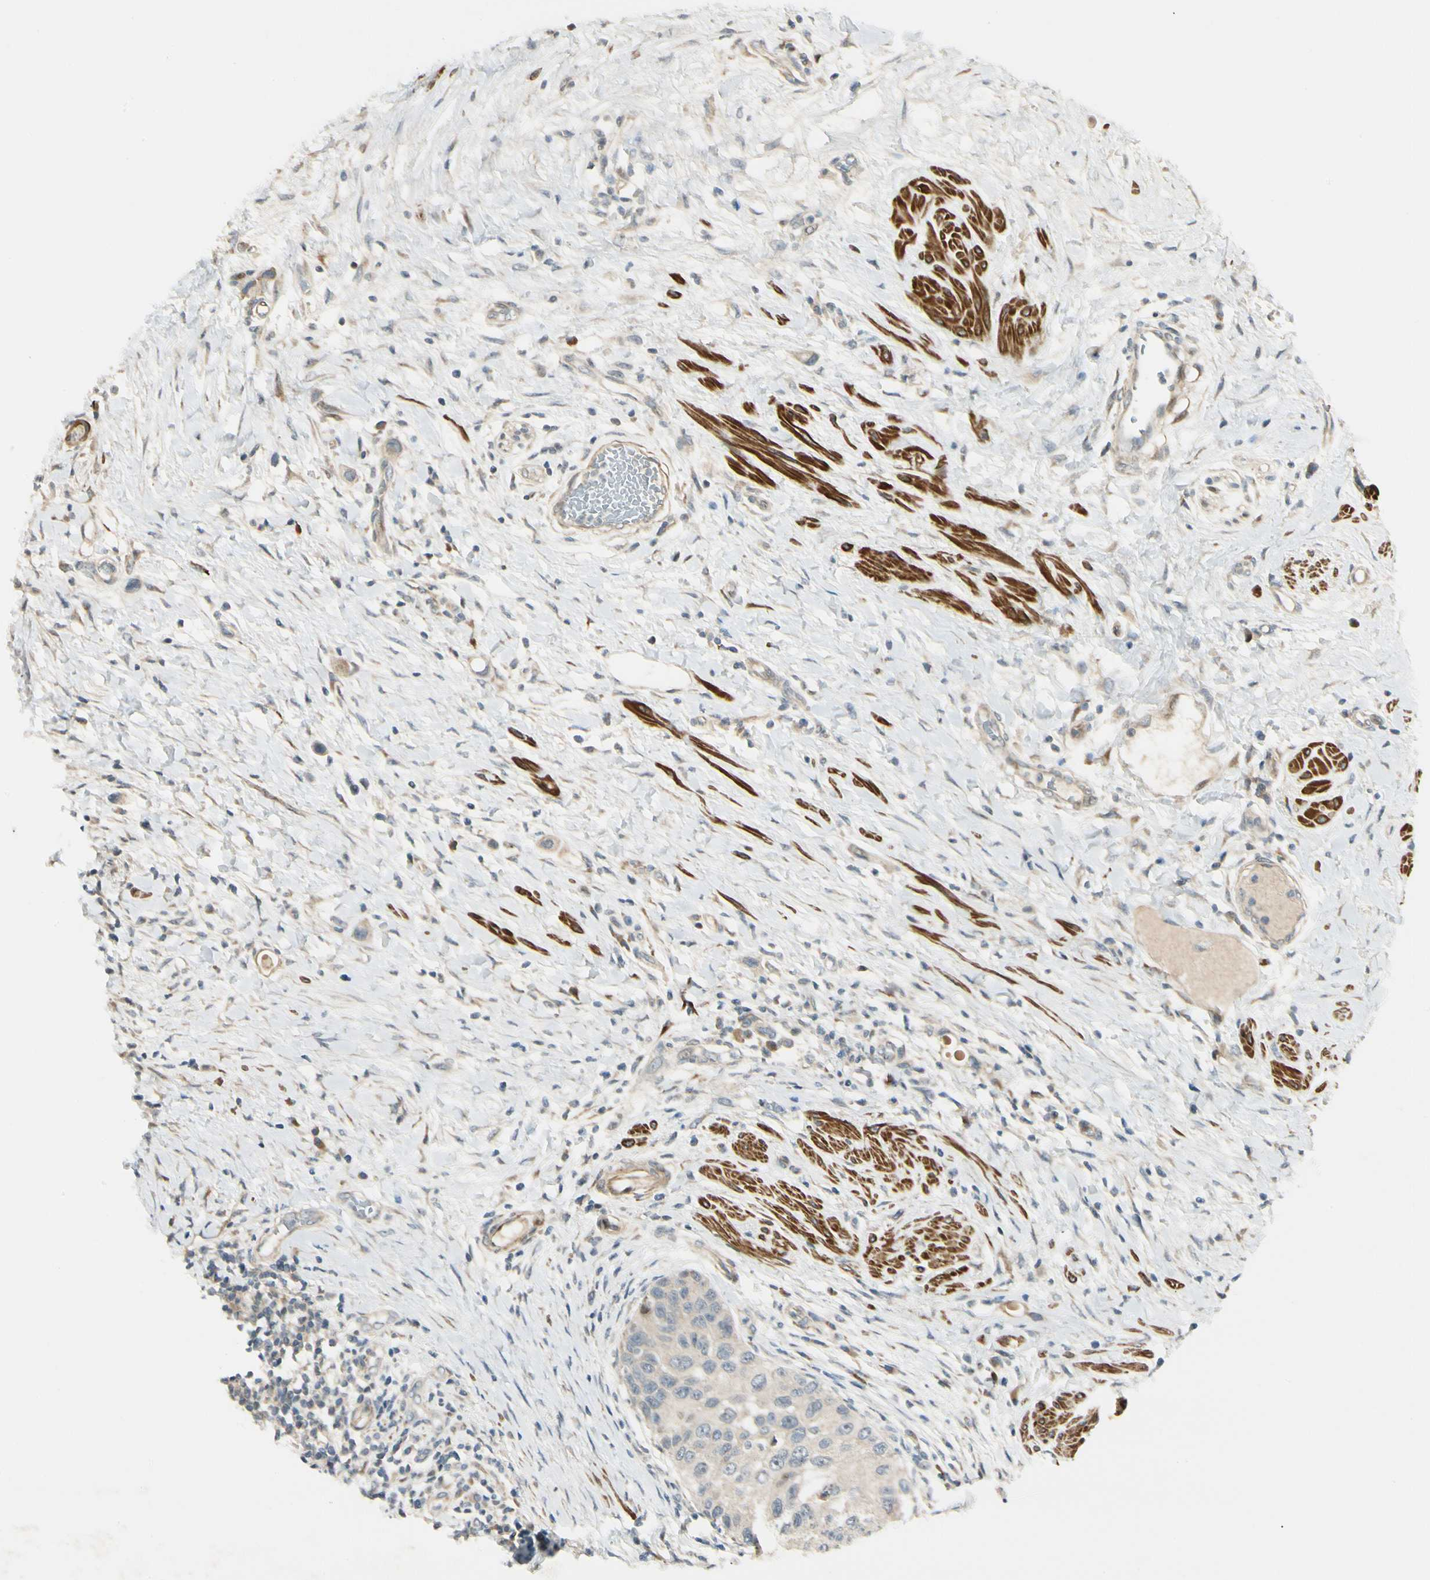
{"staining": {"intensity": "weak", "quantity": ">75%", "location": "cytoplasmic/membranous"}, "tissue": "urothelial cancer", "cell_type": "Tumor cells", "image_type": "cancer", "snomed": [{"axis": "morphology", "description": "Urothelial carcinoma, High grade"}, {"axis": "topography", "description": "Urinary bladder"}], "caption": "A brown stain shows weak cytoplasmic/membranous positivity of a protein in high-grade urothelial carcinoma tumor cells.", "gene": "P4HA3", "patient": {"sex": "female", "age": 56}}